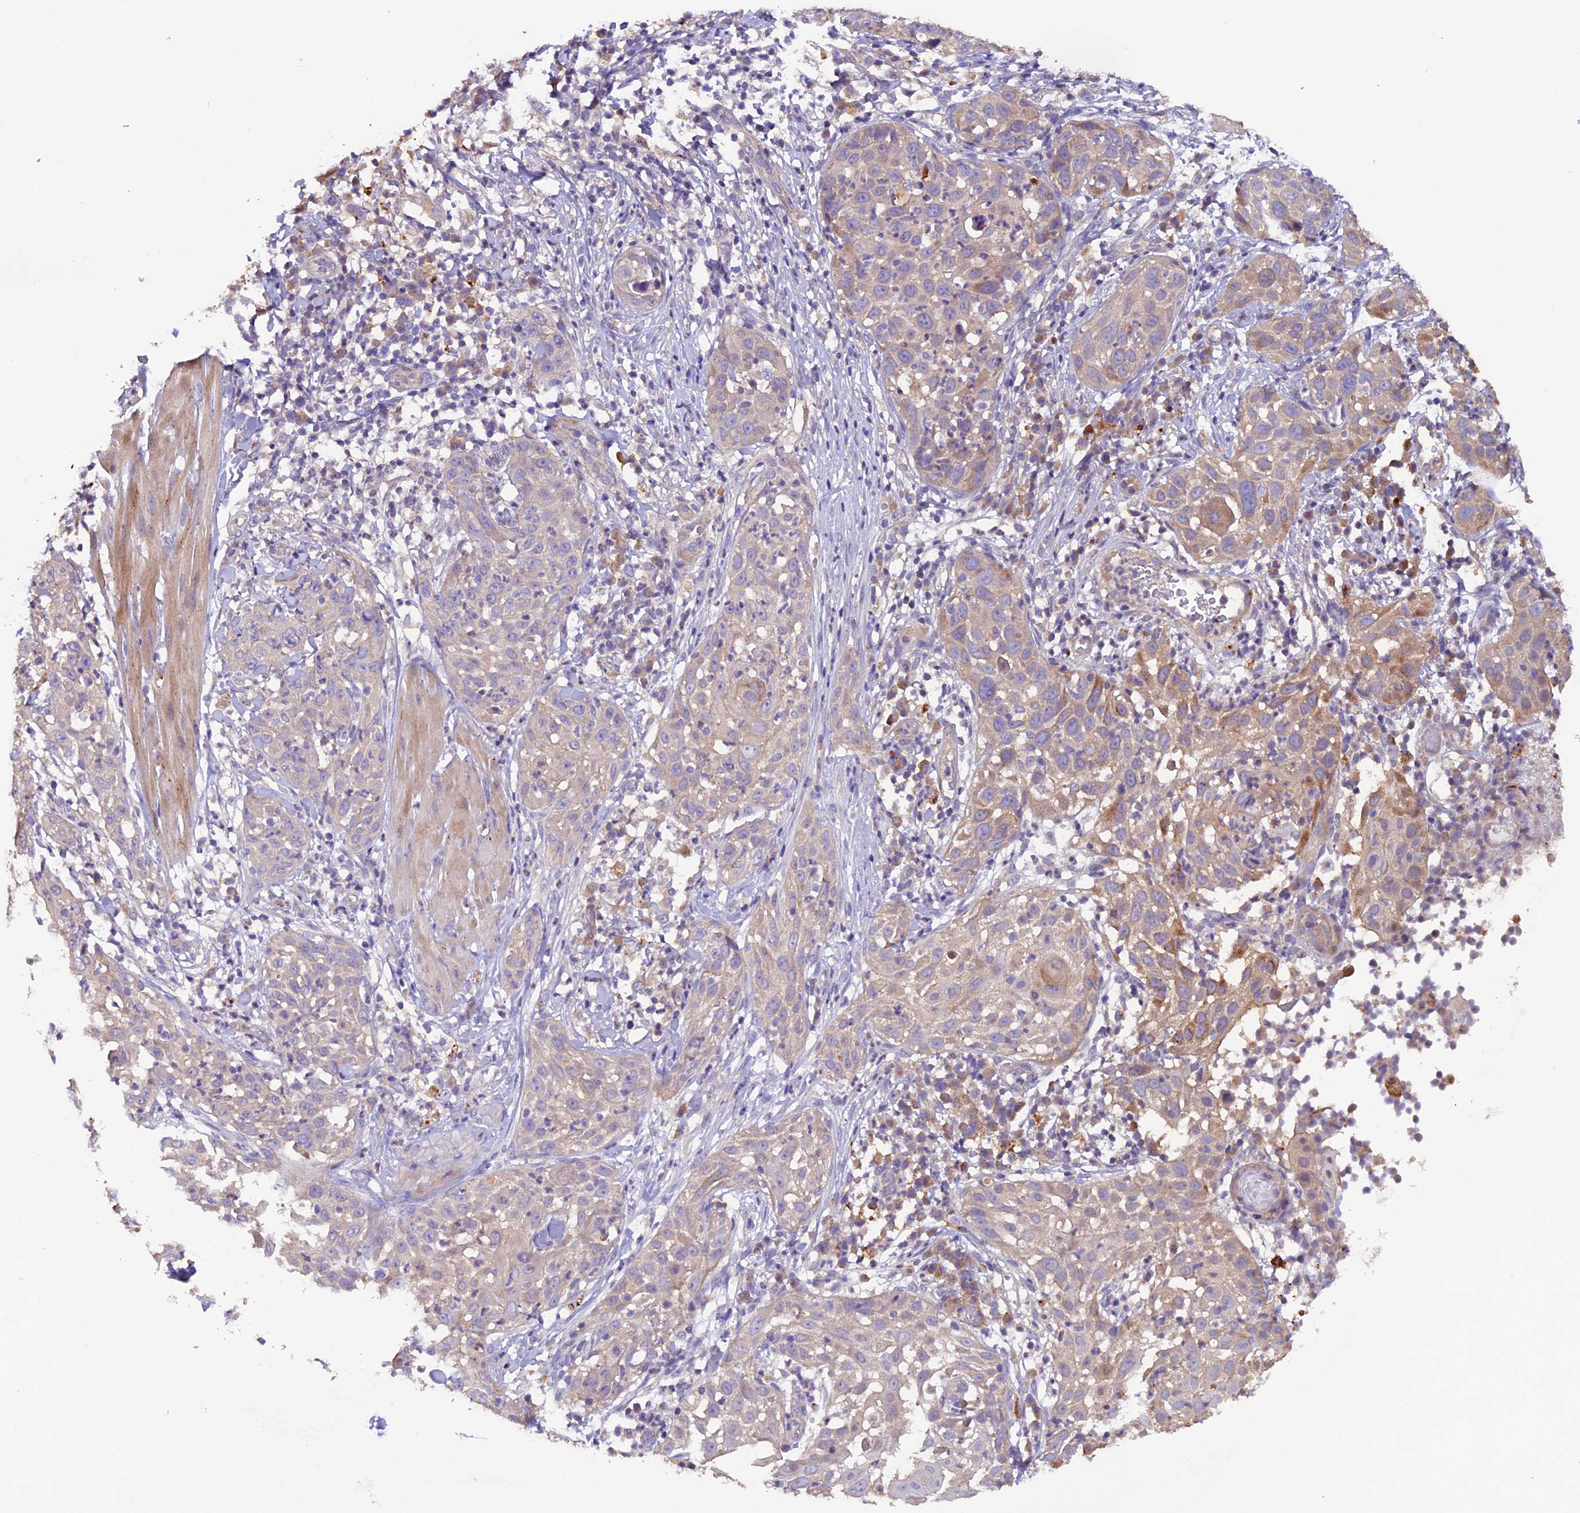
{"staining": {"intensity": "moderate", "quantity": "<25%", "location": "cytoplasmic/membranous"}, "tissue": "skin cancer", "cell_type": "Tumor cells", "image_type": "cancer", "snomed": [{"axis": "morphology", "description": "Squamous cell carcinoma, NOS"}, {"axis": "topography", "description": "Skin"}], "caption": "Tumor cells display moderate cytoplasmic/membranous expression in about <25% of cells in skin cancer (squamous cell carcinoma). (Stains: DAB (3,3'-diaminobenzidine) in brown, nuclei in blue, Microscopy: brightfield microscopy at high magnification).", "gene": "NCK2", "patient": {"sex": "female", "age": 44}}